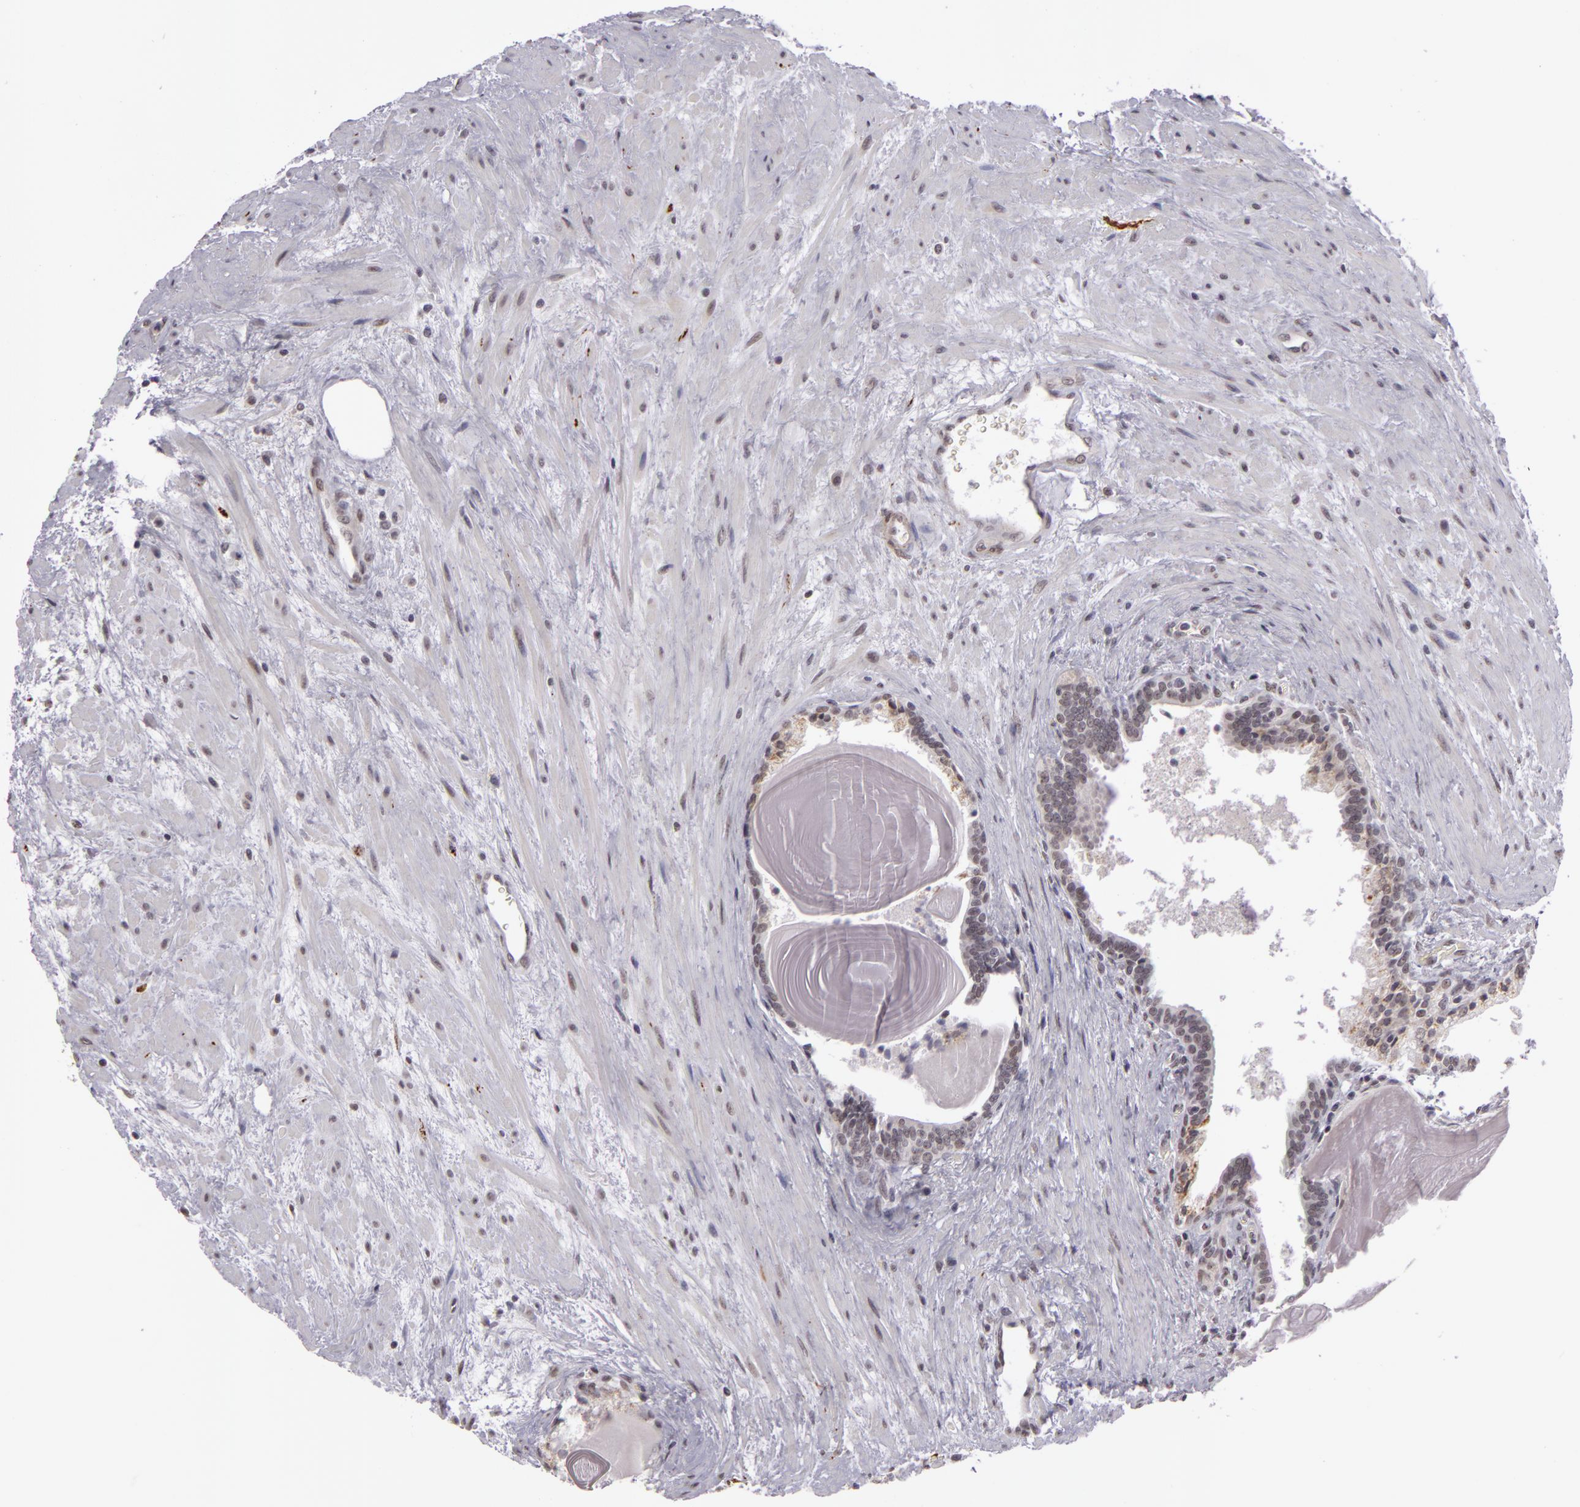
{"staining": {"intensity": "negative", "quantity": "none", "location": "none"}, "tissue": "prostate", "cell_type": "Glandular cells", "image_type": "normal", "snomed": [{"axis": "morphology", "description": "Normal tissue, NOS"}, {"axis": "topography", "description": "Prostate"}], "caption": "Glandular cells are negative for brown protein staining in benign prostate. (Brightfield microscopy of DAB (3,3'-diaminobenzidine) immunohistochemistry at high magnification).", "gene": "RRP7A", "patient": {"sex": "male", "age": 65}}